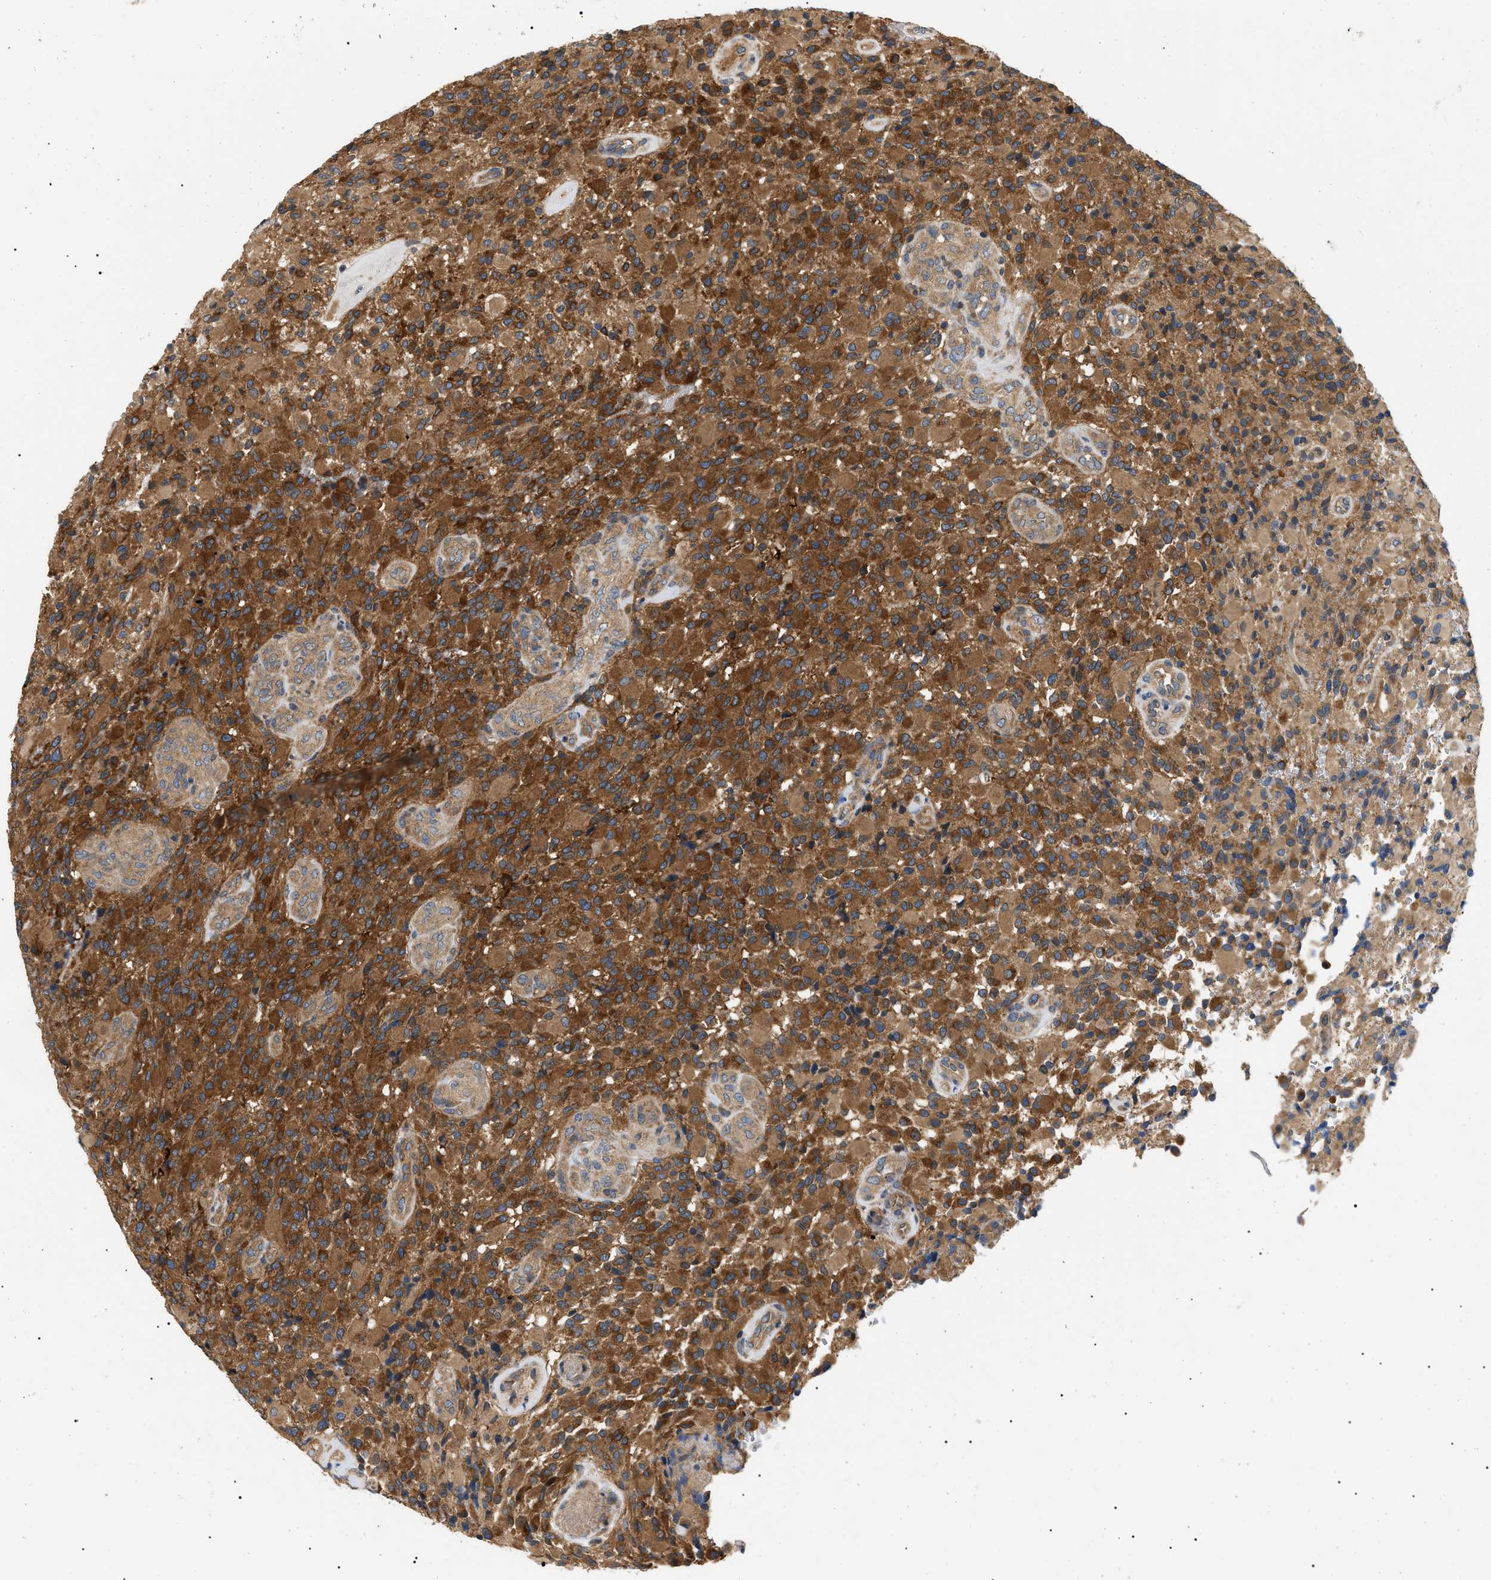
{"staining": {"intensity": "strong", "quantity": ">75%", "location": "cytoplasmic/membranous"}, "tissue": "glioma", "cell_type": "Tumor cells", "image_type": "cancer", "snomed": [{"axis": "morphology", "description": "Glioma, malignant, High grade"}, {"axis": "topography", "description": "Brain"}], "caption": "The image reveals staining of glioma, revealing strong cytoplasmic/membranous protein staining (brown color) within tumor cells.", "gene": "PPM1B", "patient": {"sex": "male", "age": 71}}